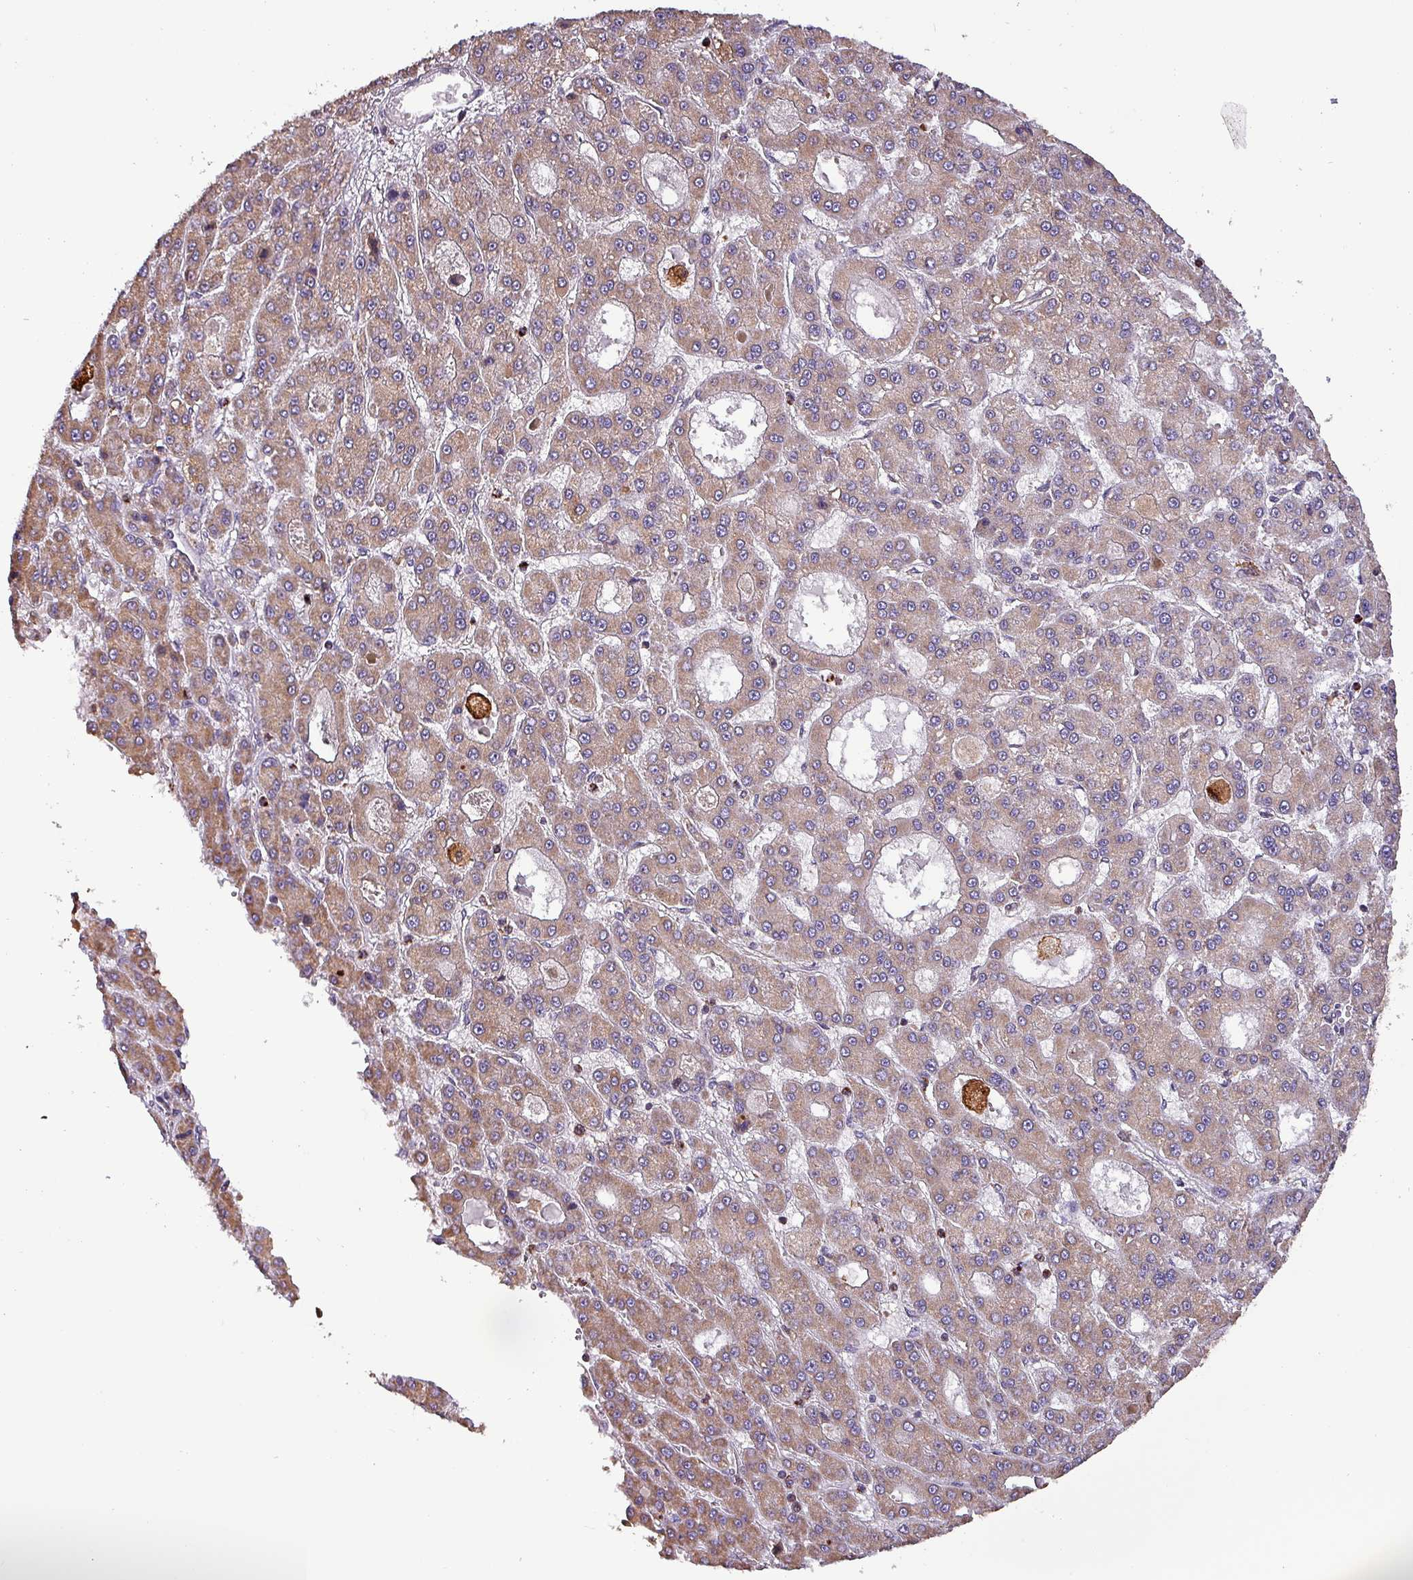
{"staining": {"intensity": "moderate", "quantity": ">75%", "location": "cytoplasmic/membranous"}, "tissue": "liver cancer", "cell_type": "Tumor cells", "image_type": "cancer", "snomed": [{"axis": "morphology", "description": "Carcinoma, Hepatocellular, NOS"}, {"axis": "topography", "description": "Liver"}], "caption": "Protein staining of liver hepatocellular carcinoma tissue exhibits moderate cytoplasmic/membranous positivity in about >75% of tumor cells.", "gene": "SCIN", "patient": {"sex": "male", "age": 70}}